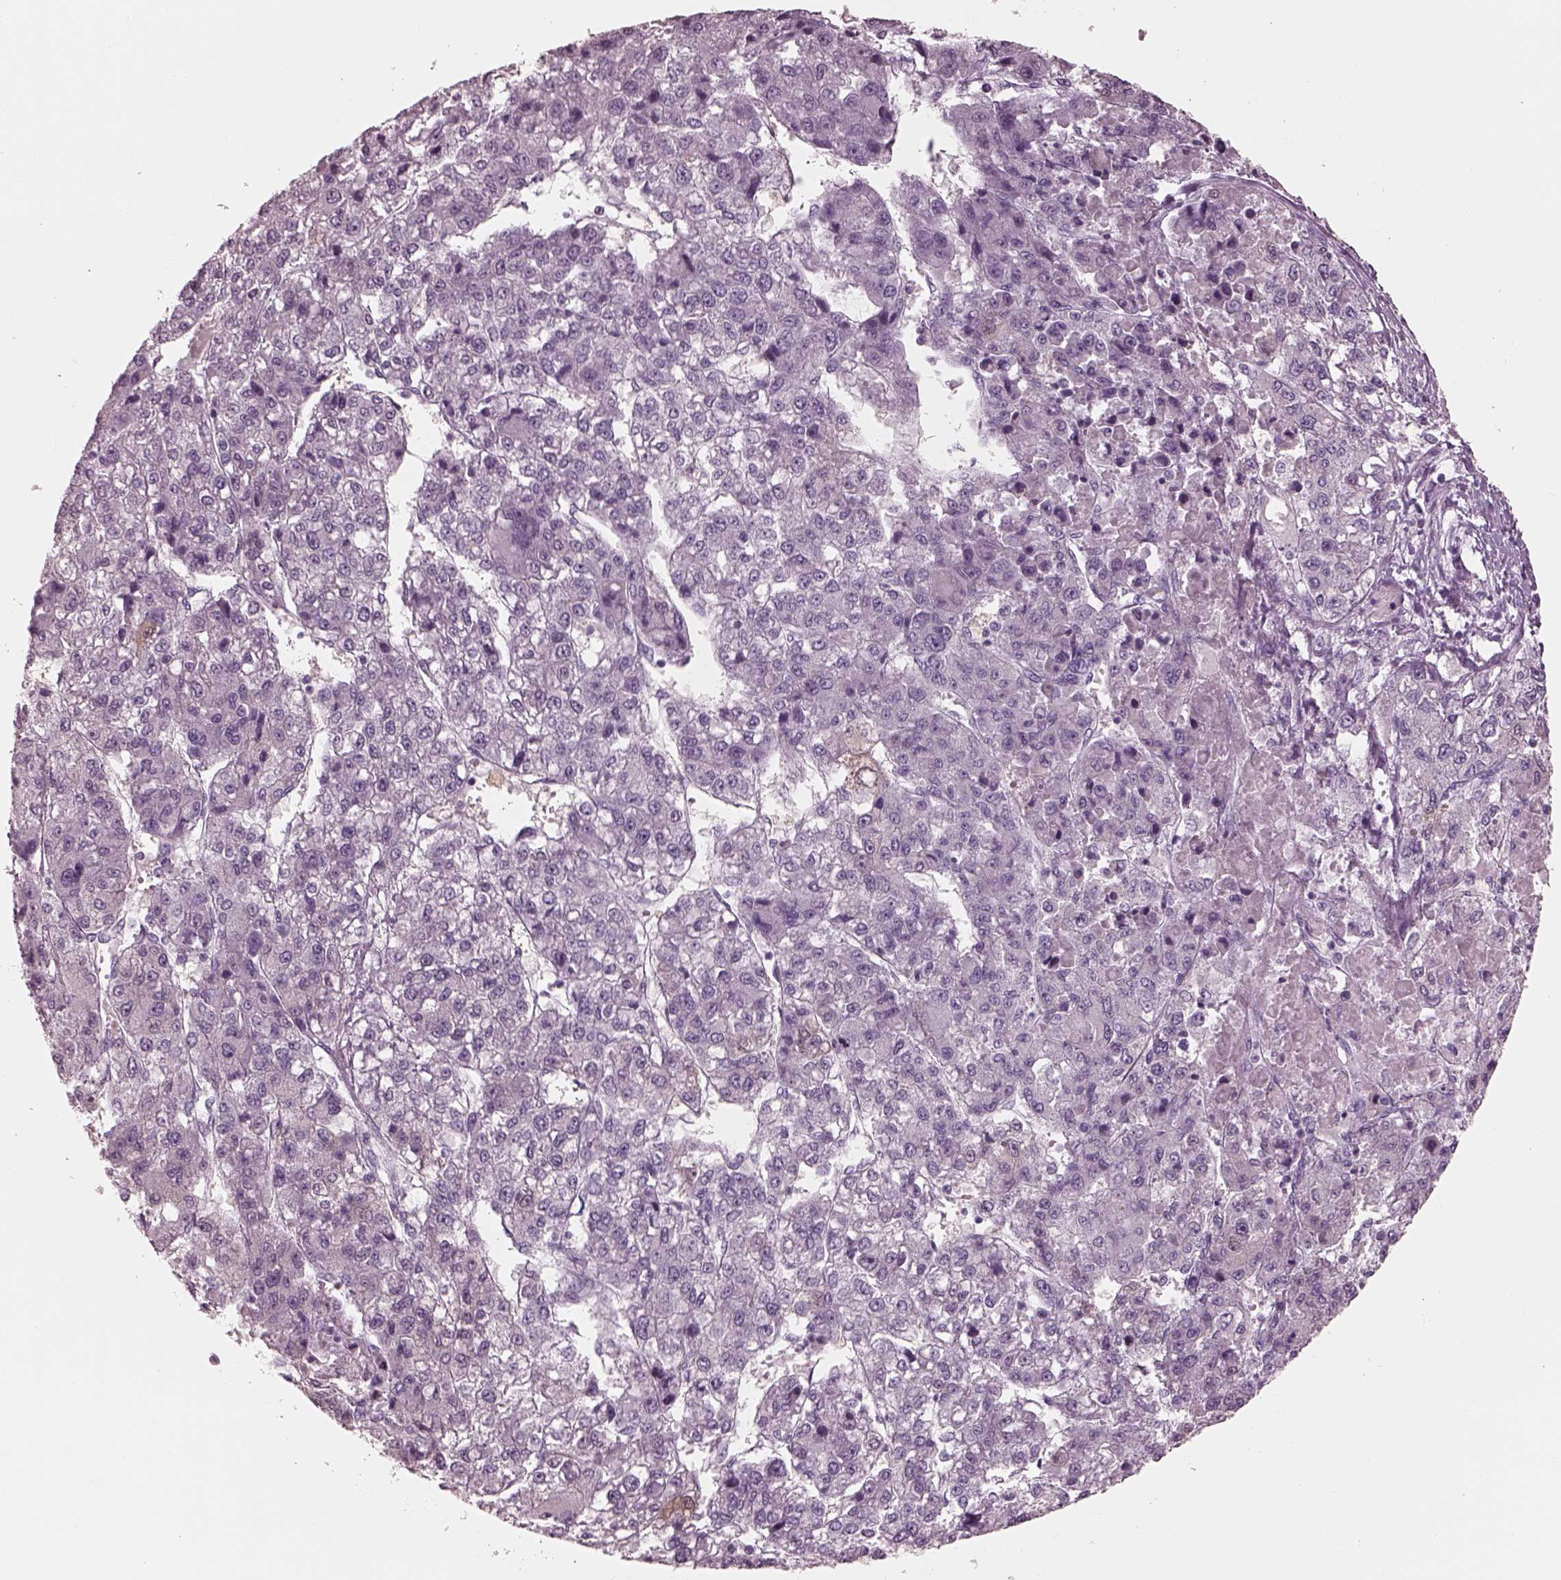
{"staining": {"intensity": "negative", "quantity": "none", "location": "none"}, "tissue": "liver cancer", "cell_type": "Tumor cells", "image_type": "cancer", "snomed": [{"axis": "morphology", "description": "Carcinoma, Hepatocellular, NOS"}, {"axis": "topography", "description": "Liver"}], "caption": "Tumor cells show no significant staining in liver hepatocellular carcinoma. (DAB immunohistochemistry (IHC) visualized using brightfield microscopy, high magnification).", "gene": "C2orf81", "patient": {"sex": "male", "age": 56}}